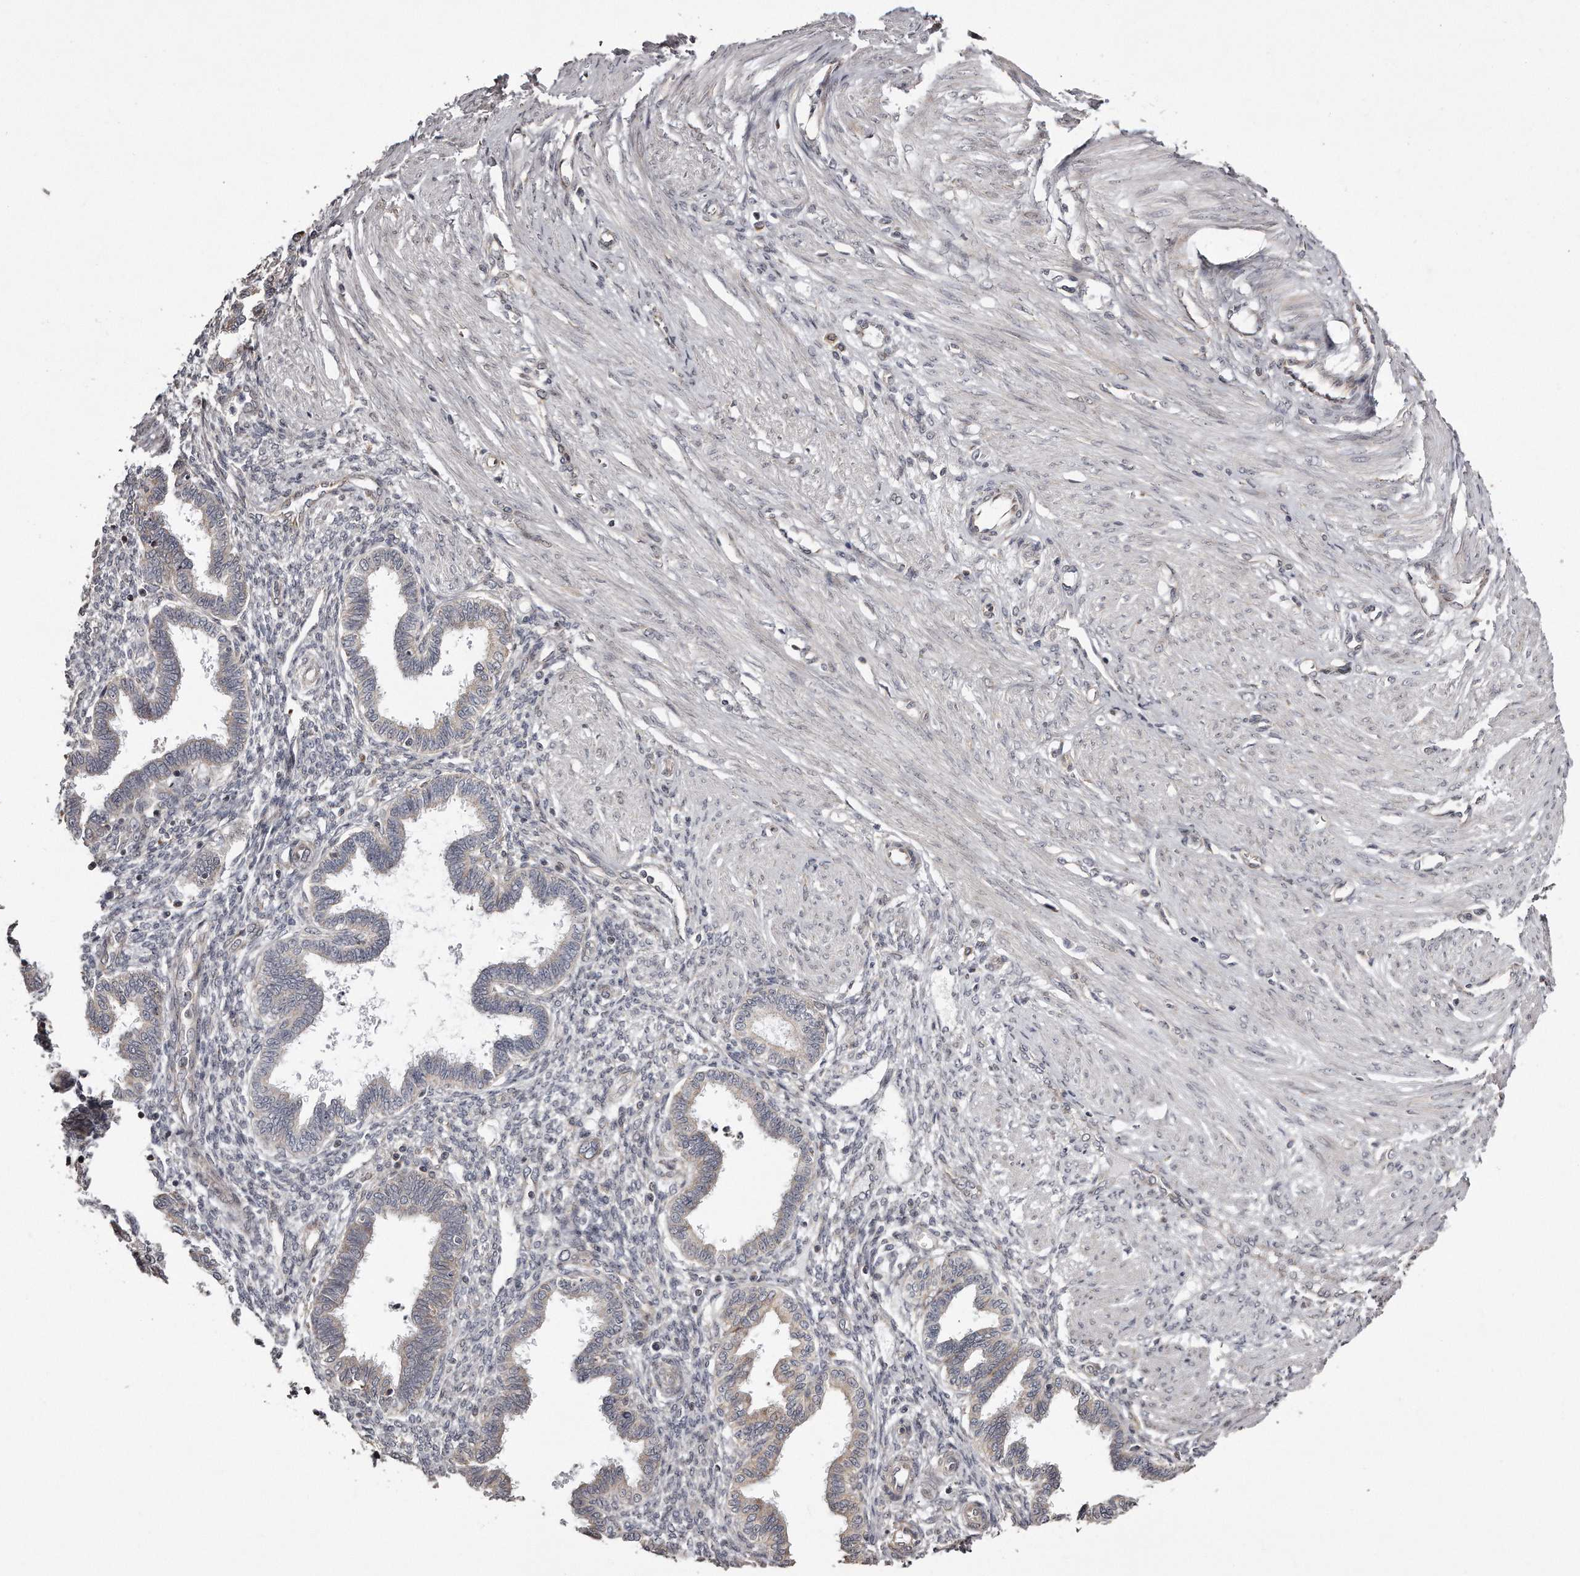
{"staining": {"intensity": "negative", "quantity": "none", "location": "none"}, "tissue": "endometrium", "cell_type": "Cells in endometrial stroma", "image_type": "normal", "snomed": [{"axis": "morphology", "description": "Normal tissue, NOS"}, {"axis": "topography", "description": "Endometrium"}], "caption": "Immunohistochemical staining of benign human endometrium exhibits no significant staining in cells in endometrial stroma.", "gene": "TRAPPC14", "patient": {"sex": "female", "age": 33}}